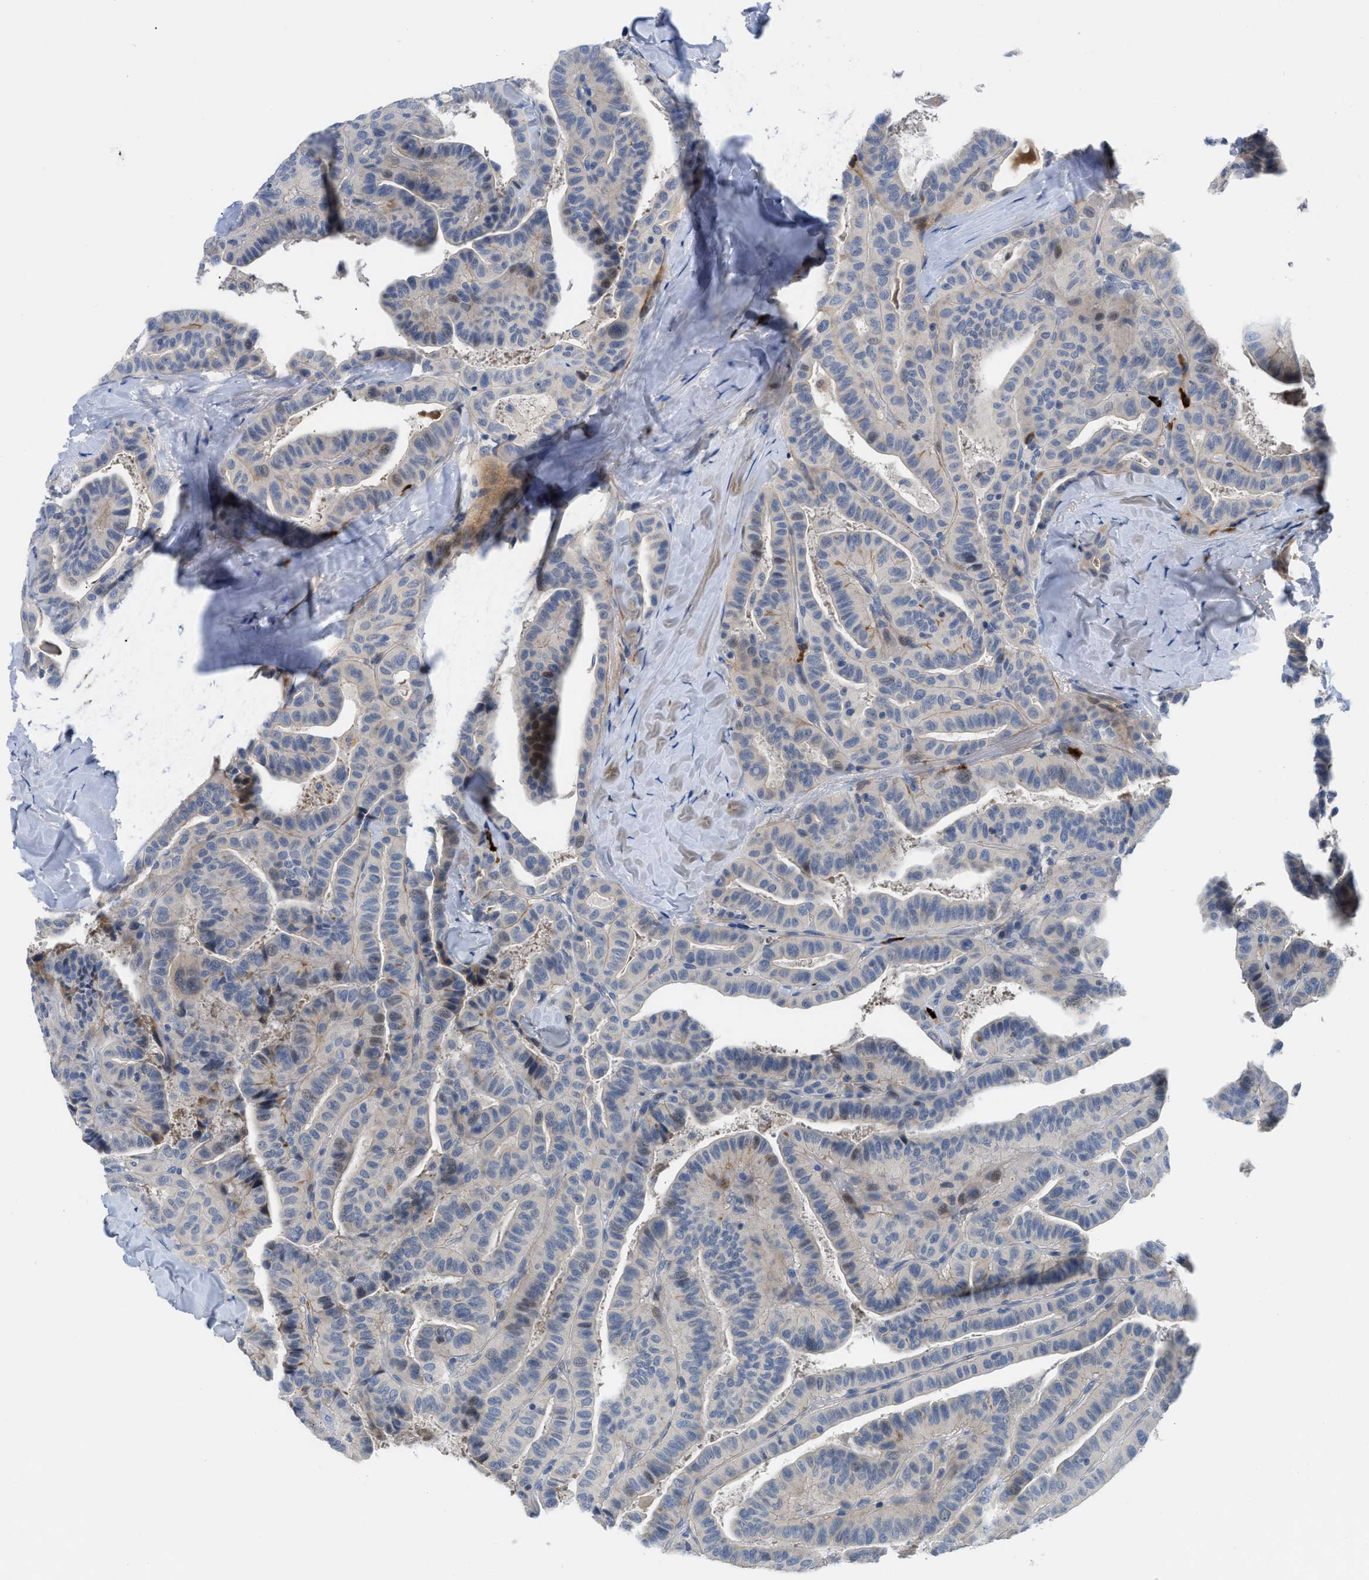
{"staining": {"intensity": "negative", "quantity": "none", "location": "none"}, "tissue": "thyroid cancer", "cell_type": "Tumor cells", "image_type": "cancer", "snomed": [{"axis": "morphology", "description": "Papillary adenocarcinoma, NOS"}, {"axis": "topography", "description": "Thyroid gland"}], "caption": "Tumor cells are negative for brown protein staining in thyroid cancer (papillary adenocarcinoma).", "gene": "OR9K2", "patient": {"sex": "male", "age": 77}}